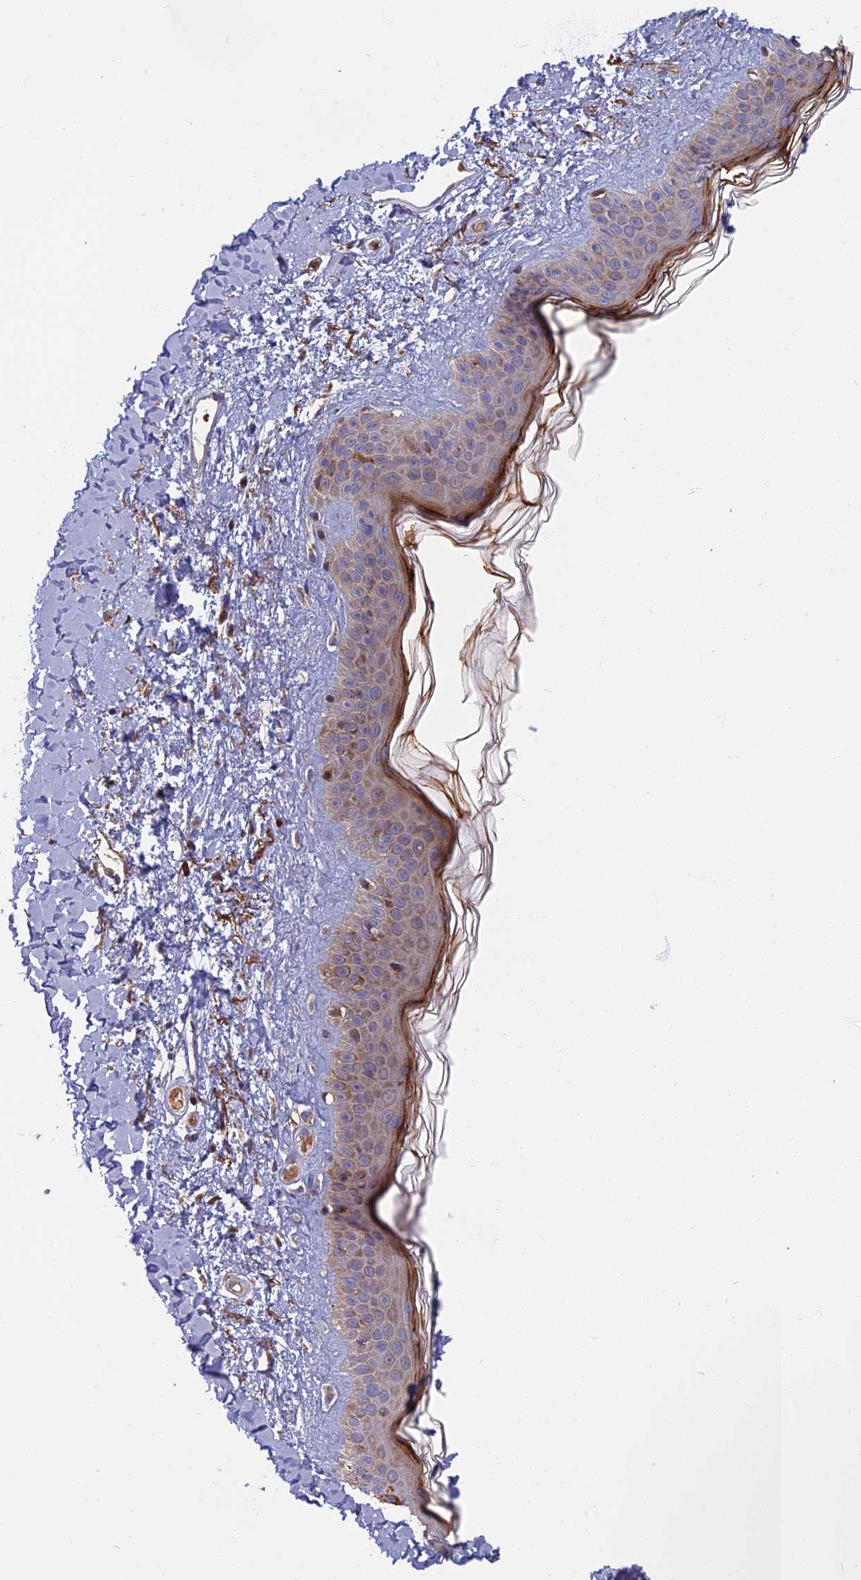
{"staining": {"intensity": "negative", "quantity": "none", "location": "none"}, "tissue": "skin", "cell_type": "Fibroblasts", "image_type": "normal", "snomed": [{"axis": "morphology", "description": "Normal tissue, NOS"}, {"axis": "topography", "description": "Skin"}], "caption": "Fibroblasts are negative for brown protein staining in benign skin. Brightfield microscopy of immunohistochemistry stained with DAB (3,3'-diaminobenzidine) (brown) and hematoxylin (blue), captured at high magnification.", "gene": "EDAR", "patient": {"sex": "female", "age": 58}}